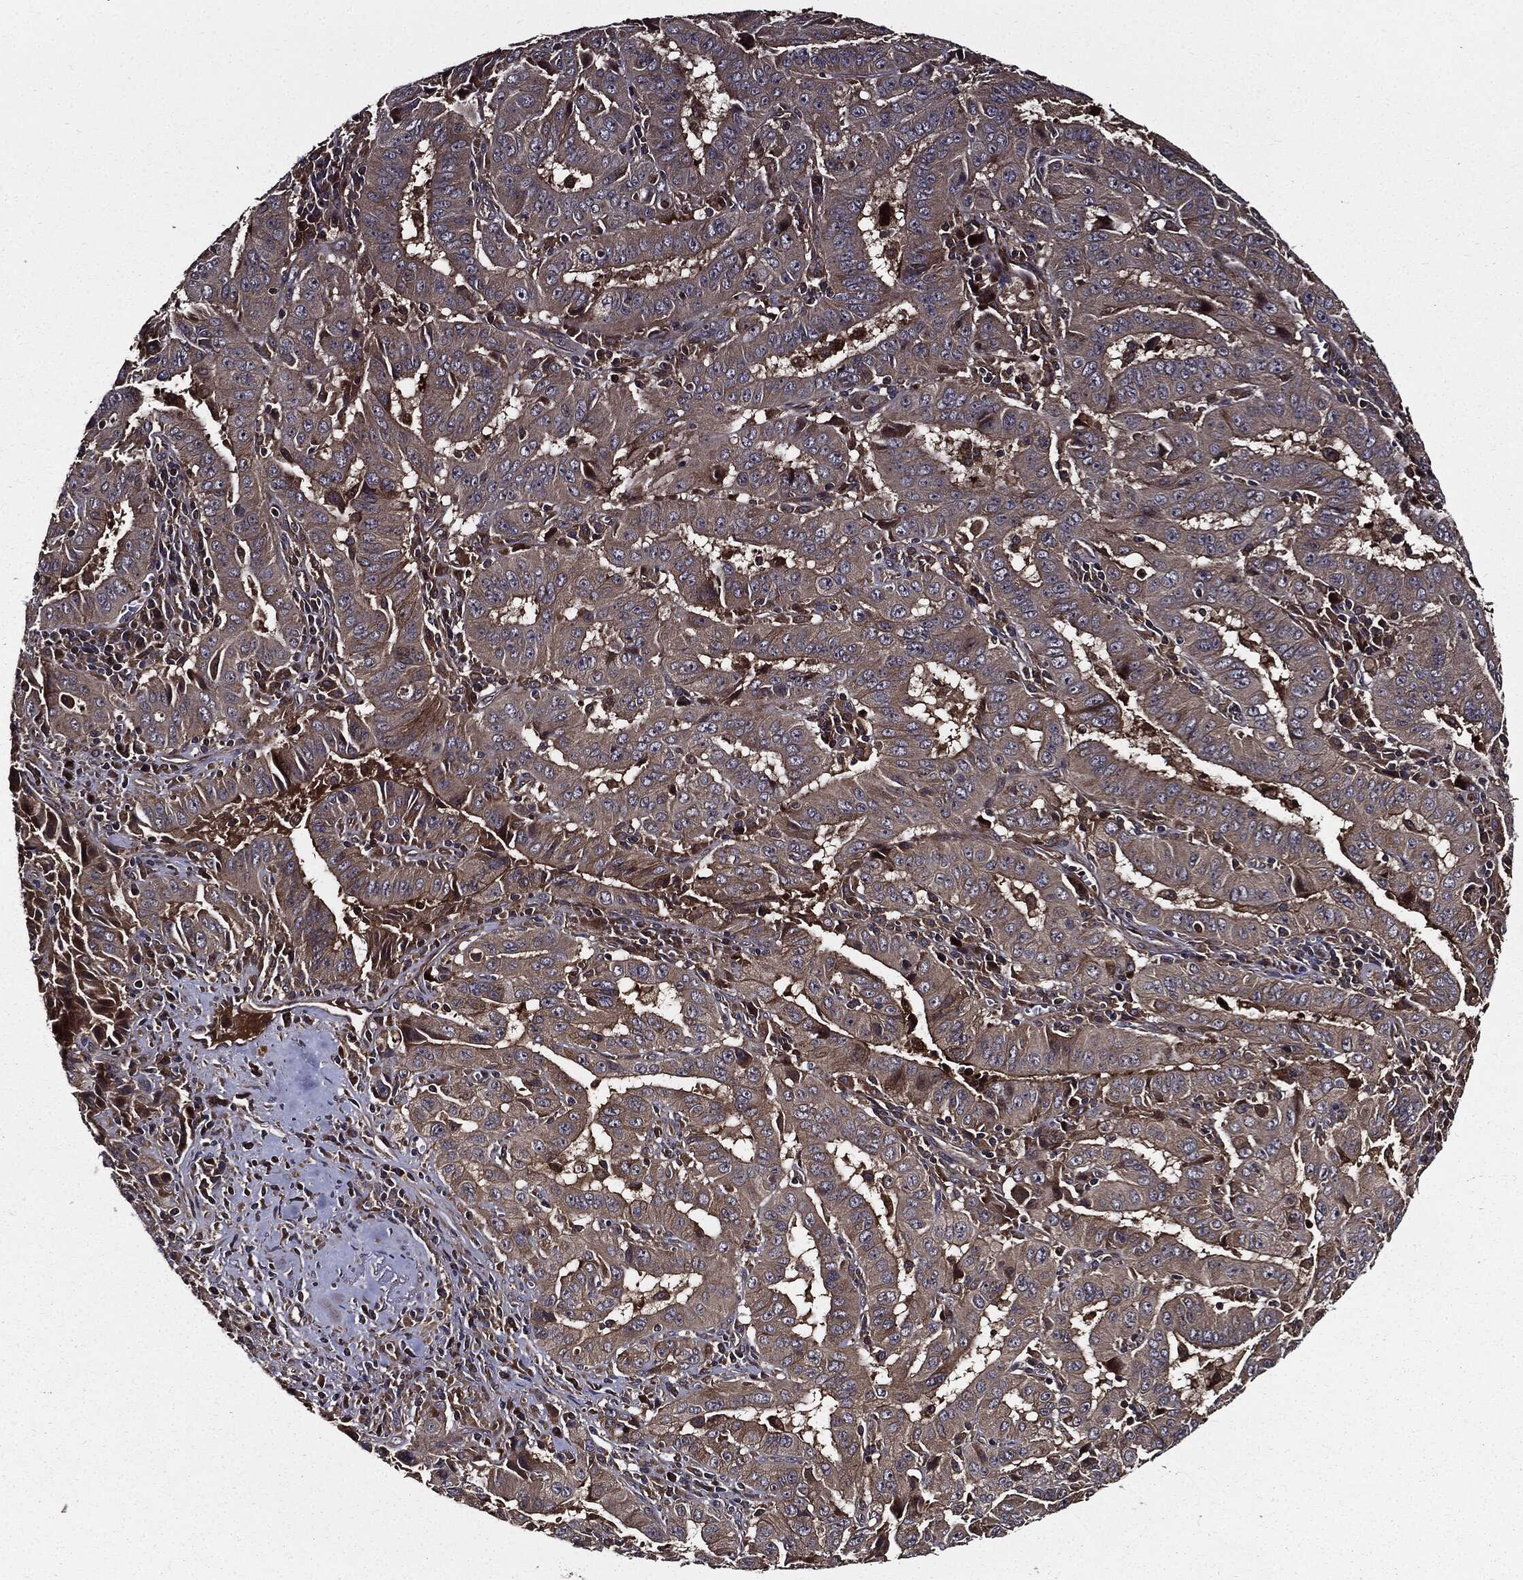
{"staining": {"intensity": "moderate", "quantity": ">75%", "location": "cytoplasmic/membranous"}, "tissue": "pancreatic cancer", "cell_type": "Tumor cells", "image_type": "cancer", "snomed": [{"axis": "morphology", "description": "Adenocarcinoma, NOS"}, {"axis": "topography", "description": "Pancreas"}], "caption": "Immunohistochemistry (IHC) of human adenocarcinoma (pancreatic) exhibits medium levels of moderate cytoplasmic/membranous staining in about >75% of tumor cells.", "gene": "HTT", "patient": {"sex": "male", "age": 63}}